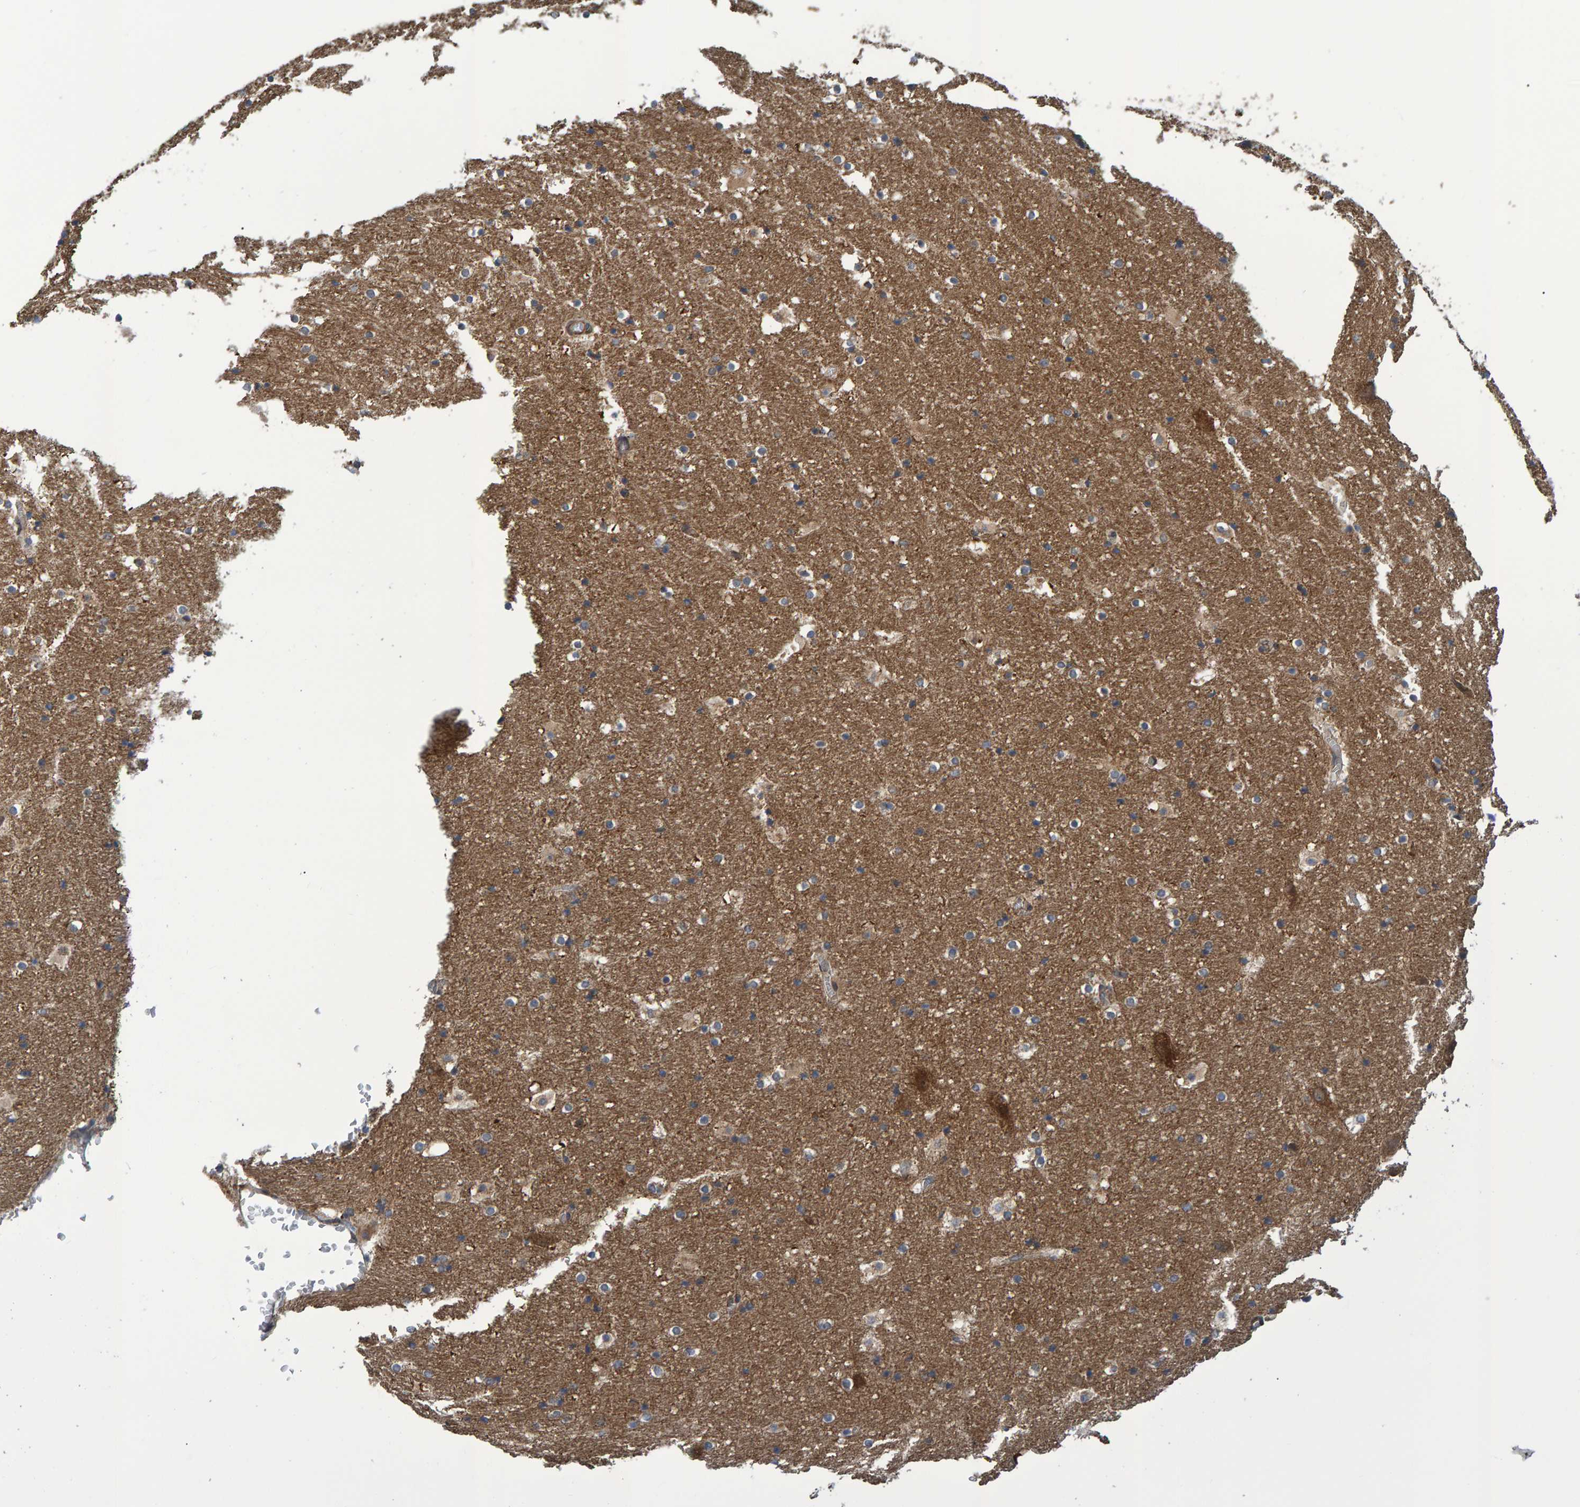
{"staining": {"intensity": "moderate", "quantity": ">75%", "location": "cytoplasmic/membranous"}, "tissue": "hippocampus", "cell_type": "Glial cells", "image_type": "normal", "snomed": [{"axis": "morphology", "description": "Normal tissue, NOS"}, {"axis": "topography", "description": "Hippocampus"}], "caption": "Approximately >75% of glial cells in unremarkable hippocampus reveal moderate cytoplasmic/membranous protein expression as visualized by brown immunohistochemical staining.", "gene": "ATP6V1H", "patient": {"sex": "male", "age": 45}}